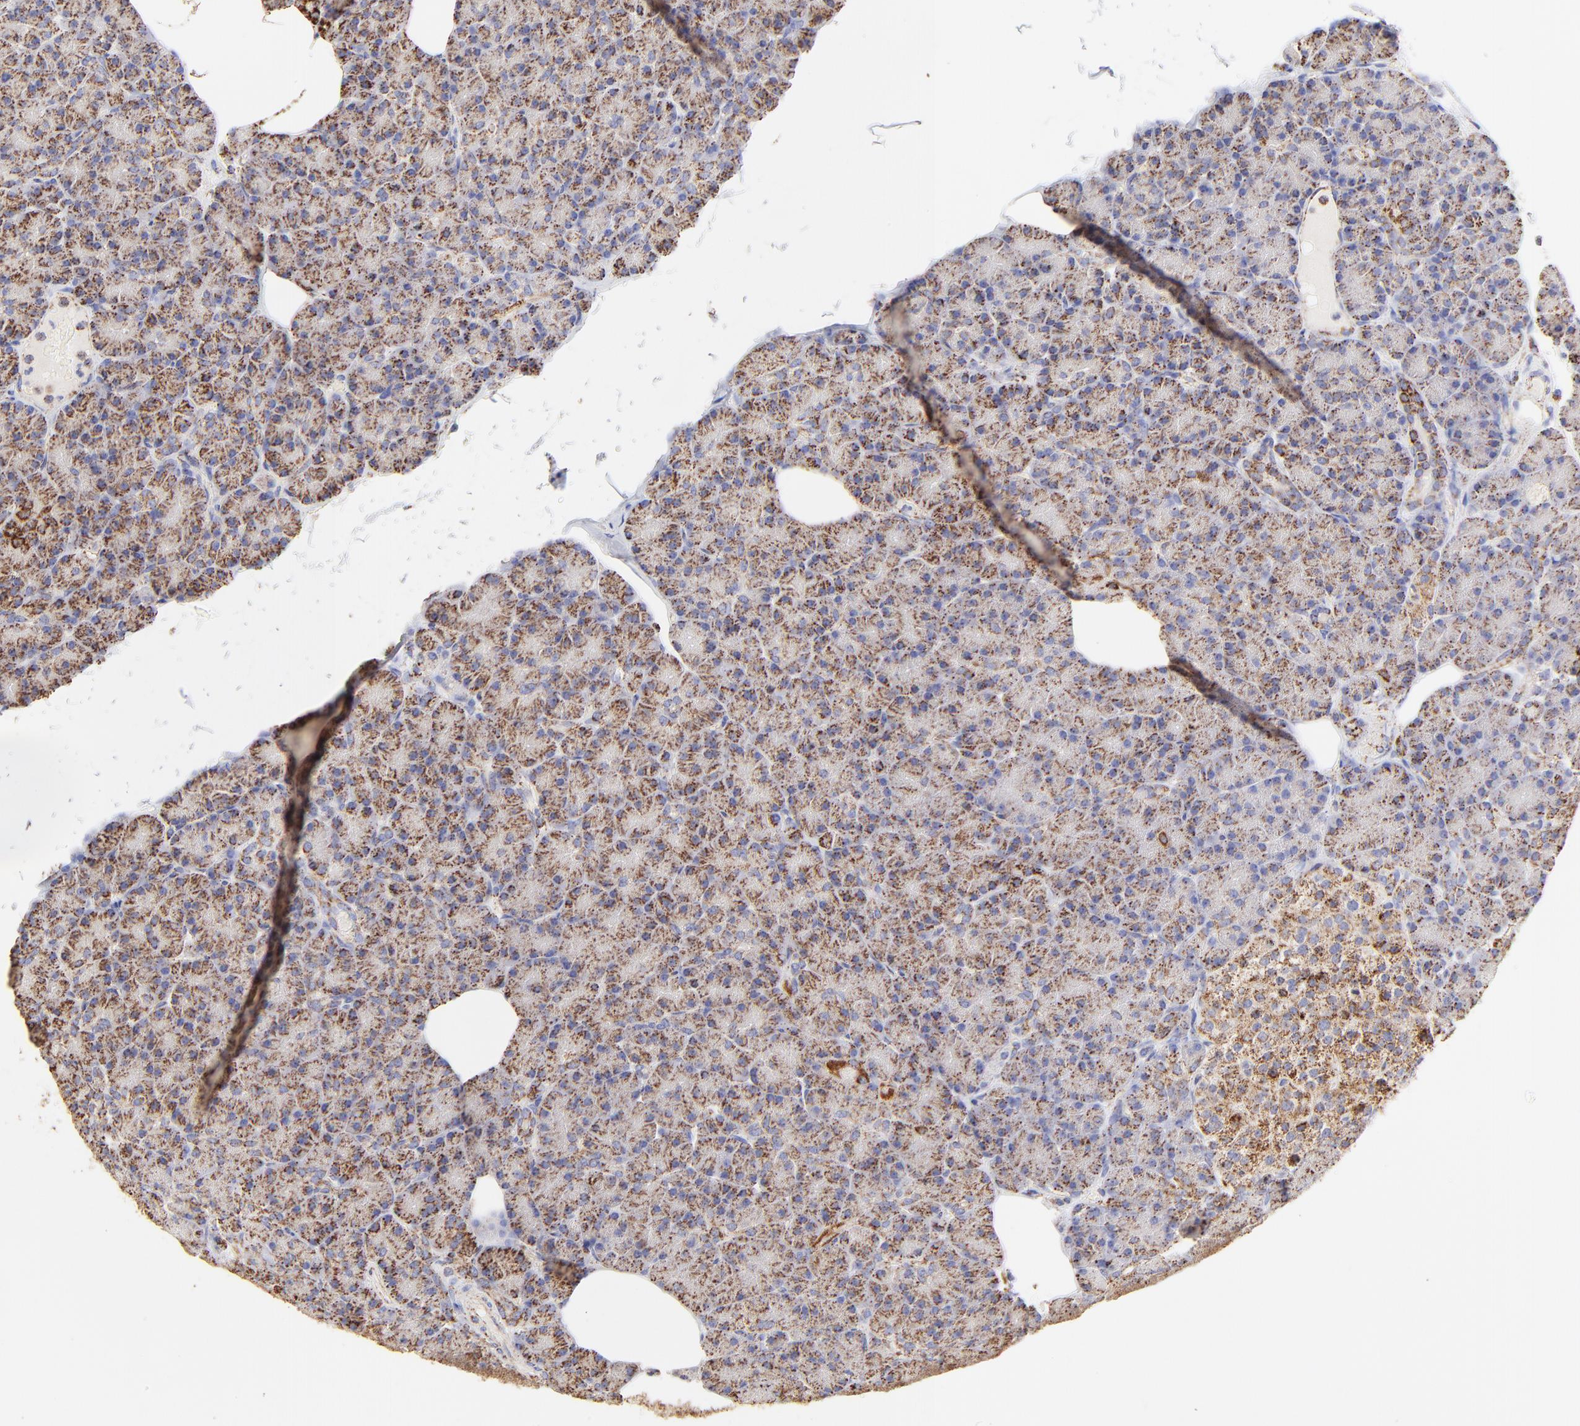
{"staining": {"intensity": "weak", "quantity": "25%-75%", "location": "cytoplasmic/membranous"}, "tissue": "pancreas", "cell_type": "Exocrine glandular cells", "image_type": "normal", "snomed": [{"axis": "morphology", "description": "Normal tissue, NOS"}, {"axis": "topography", "description": "Pancreas"}], "caption": "High-magnification brightfield microscopy of normal pancreas stained with DAB (3,3'-diaminobenzidine) (brown) and counterstained with hematoxylin (blue). exocrine glandular cells exhibit weak cytoplasmic/membranous positivity is seen in about25%-75% of cells. The staining was performed using DAB, with brown indicating positive protein expression. Nuclei are stained blue with hematoxylin.", "gene": "ECH1", "patient": {"sex": "female", "age": 43}}